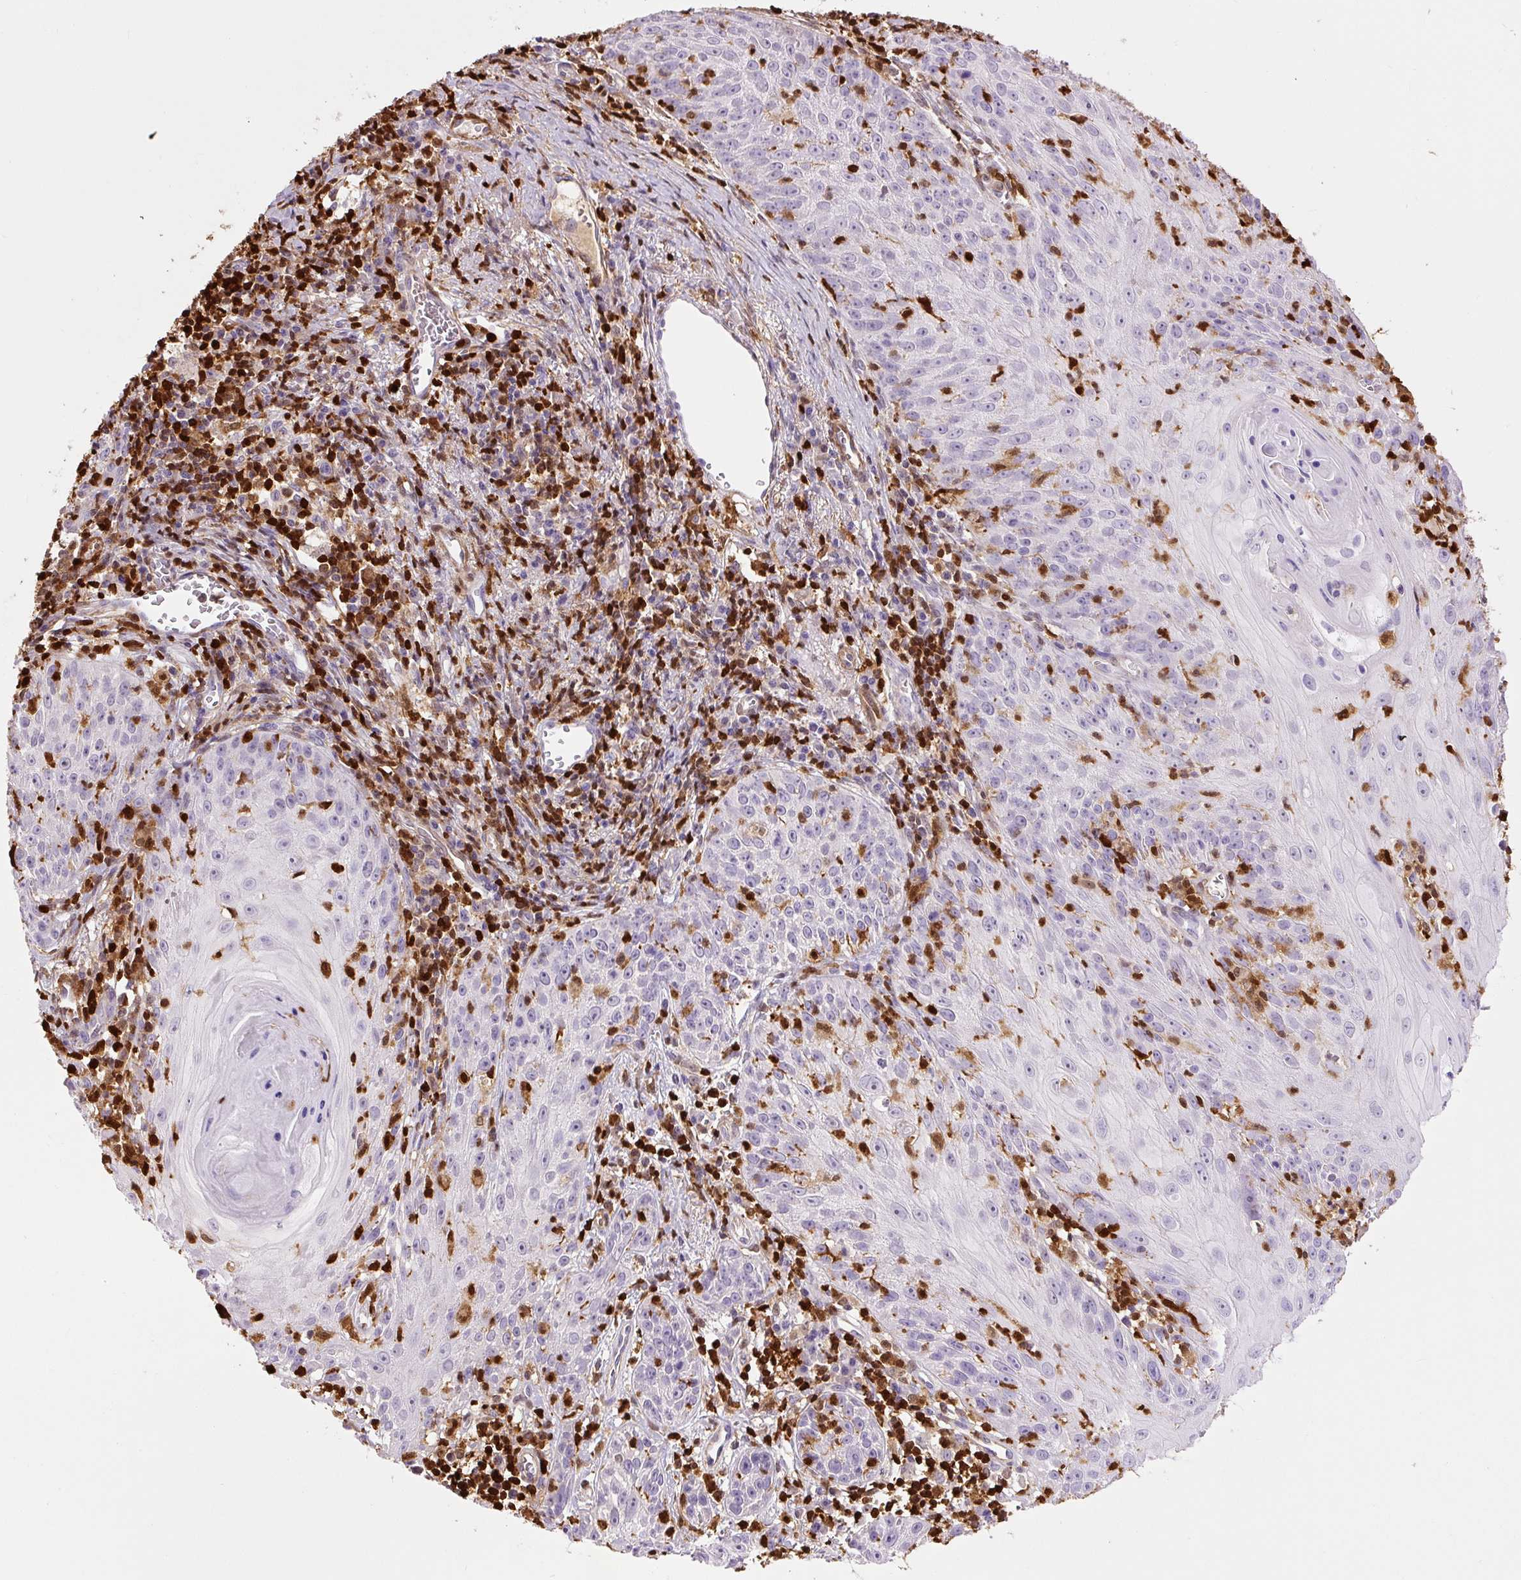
{"staining": {"intensity": "negative", "quantity": "none", "location": "none"}, "tissue": "skin cancer", "cell_type": "Tumor cells", "image_type": "cancer", "snomed": [{"axis": "morphology", "description": "Squamous cell carcinoma, NOS"}, {"axis": "topography", "description": "Skin"}, {"axis": "topography", "description": "Vulva"}], "caption": "Tumor cells are negative for brown protein staining in squamous cell carcinoma (skin). (DAB immunohistochemistry visualized using brightfield microscopy, high magnification).", "gene": "S100A4", "patient": {"sex": "female", "age": 76}}